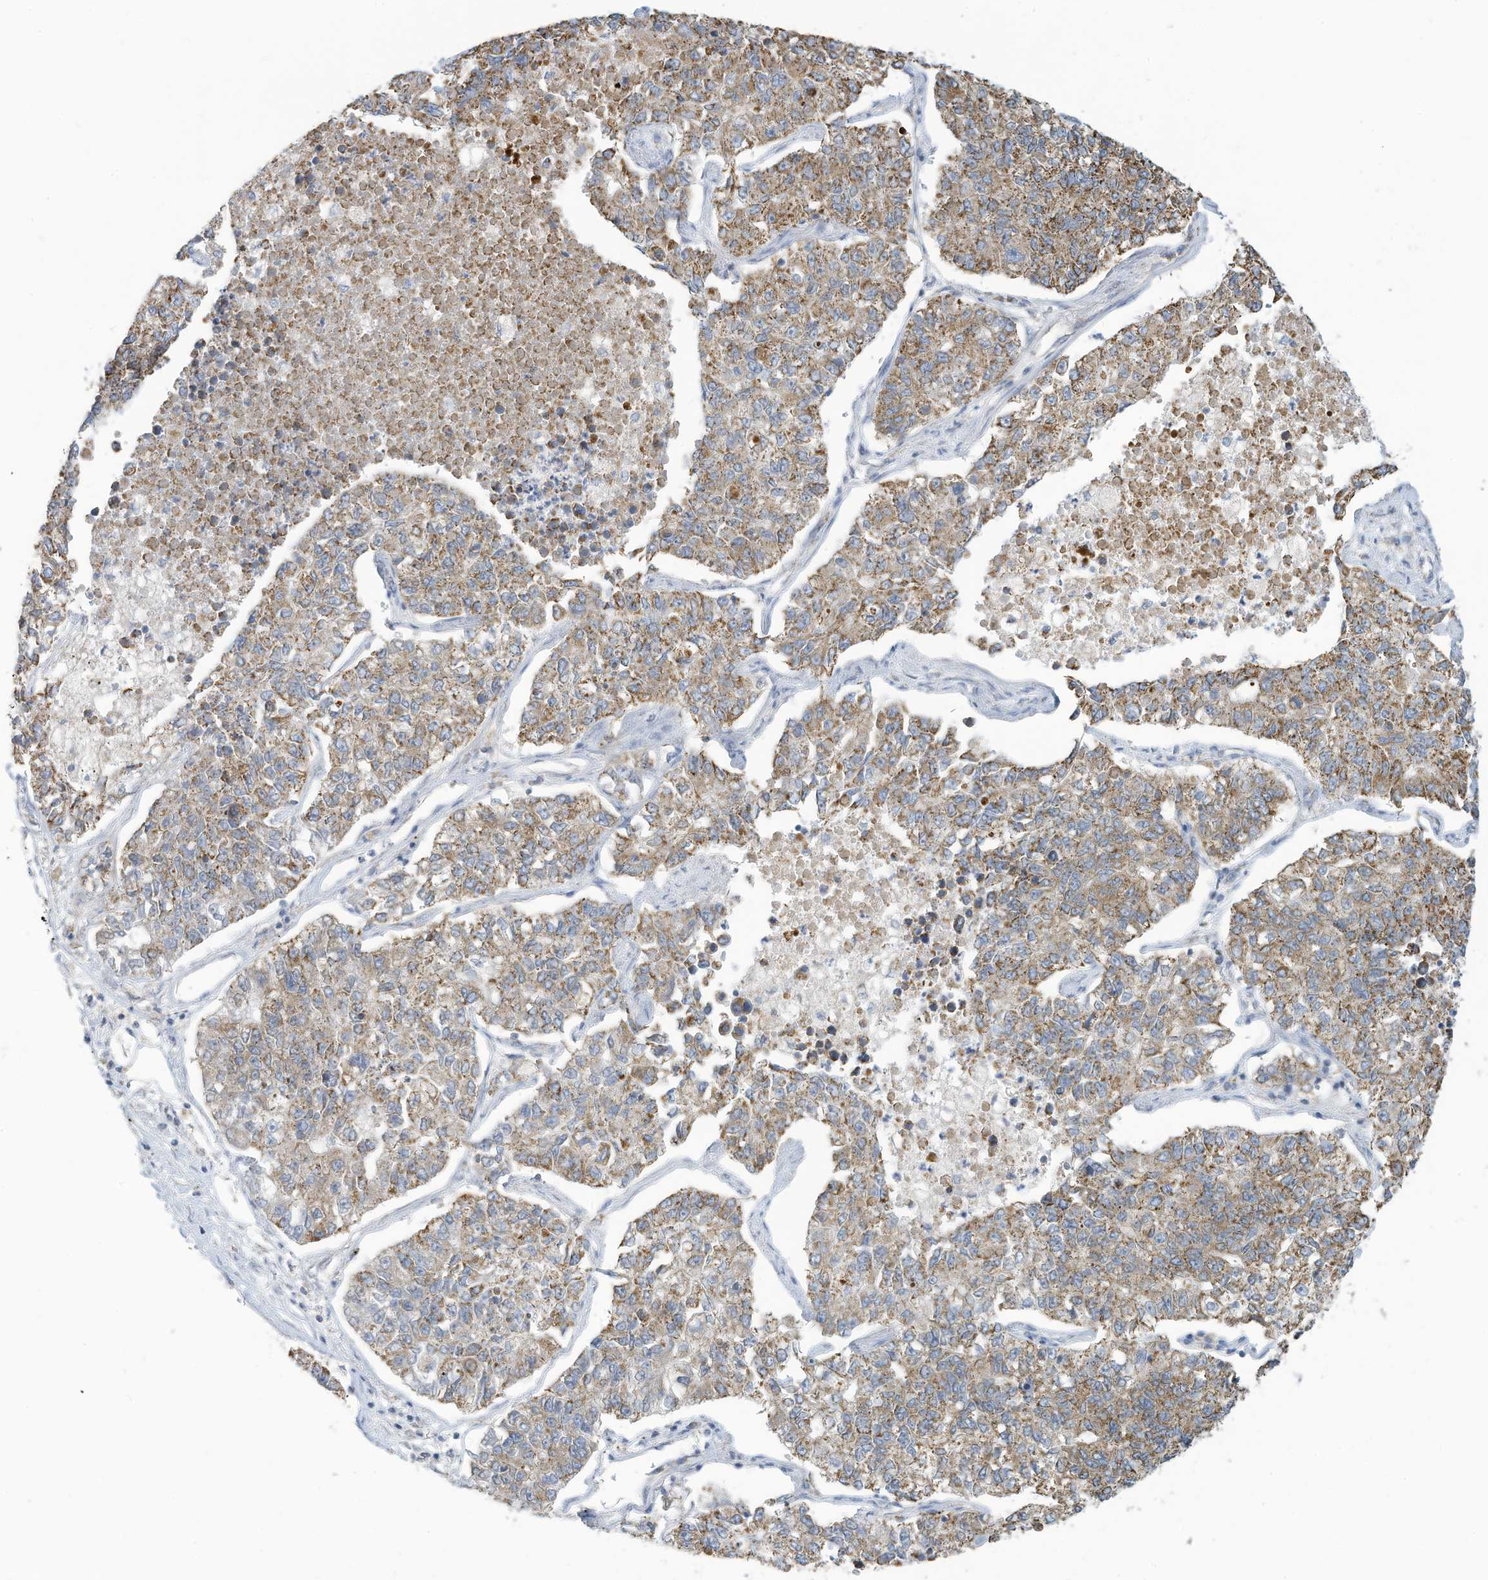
{"staining": {"intensity": "moderate", "quantity": "25%-75%", "location": "cytoplasmic/membranous"}, "tissue": "lung cancer", "cell_type": "Tumor cells", "image_type": "cancer", "snomed": [{"axis": "morphology", "description": "Adenocarcinoma, NOS"}, {"axis": "topography", "description": "Lung"}], "caption": "This image reveals adenocarcinoma (lung) stained with immunohistochemistry to label a protein in brown. The cytoplasmic/membranous of tumor cells show moderate positivity for the protein. Nuclei are counter-stained blue.", "gene": "NLN", "patient": {"sex": "male", "age": 49}}